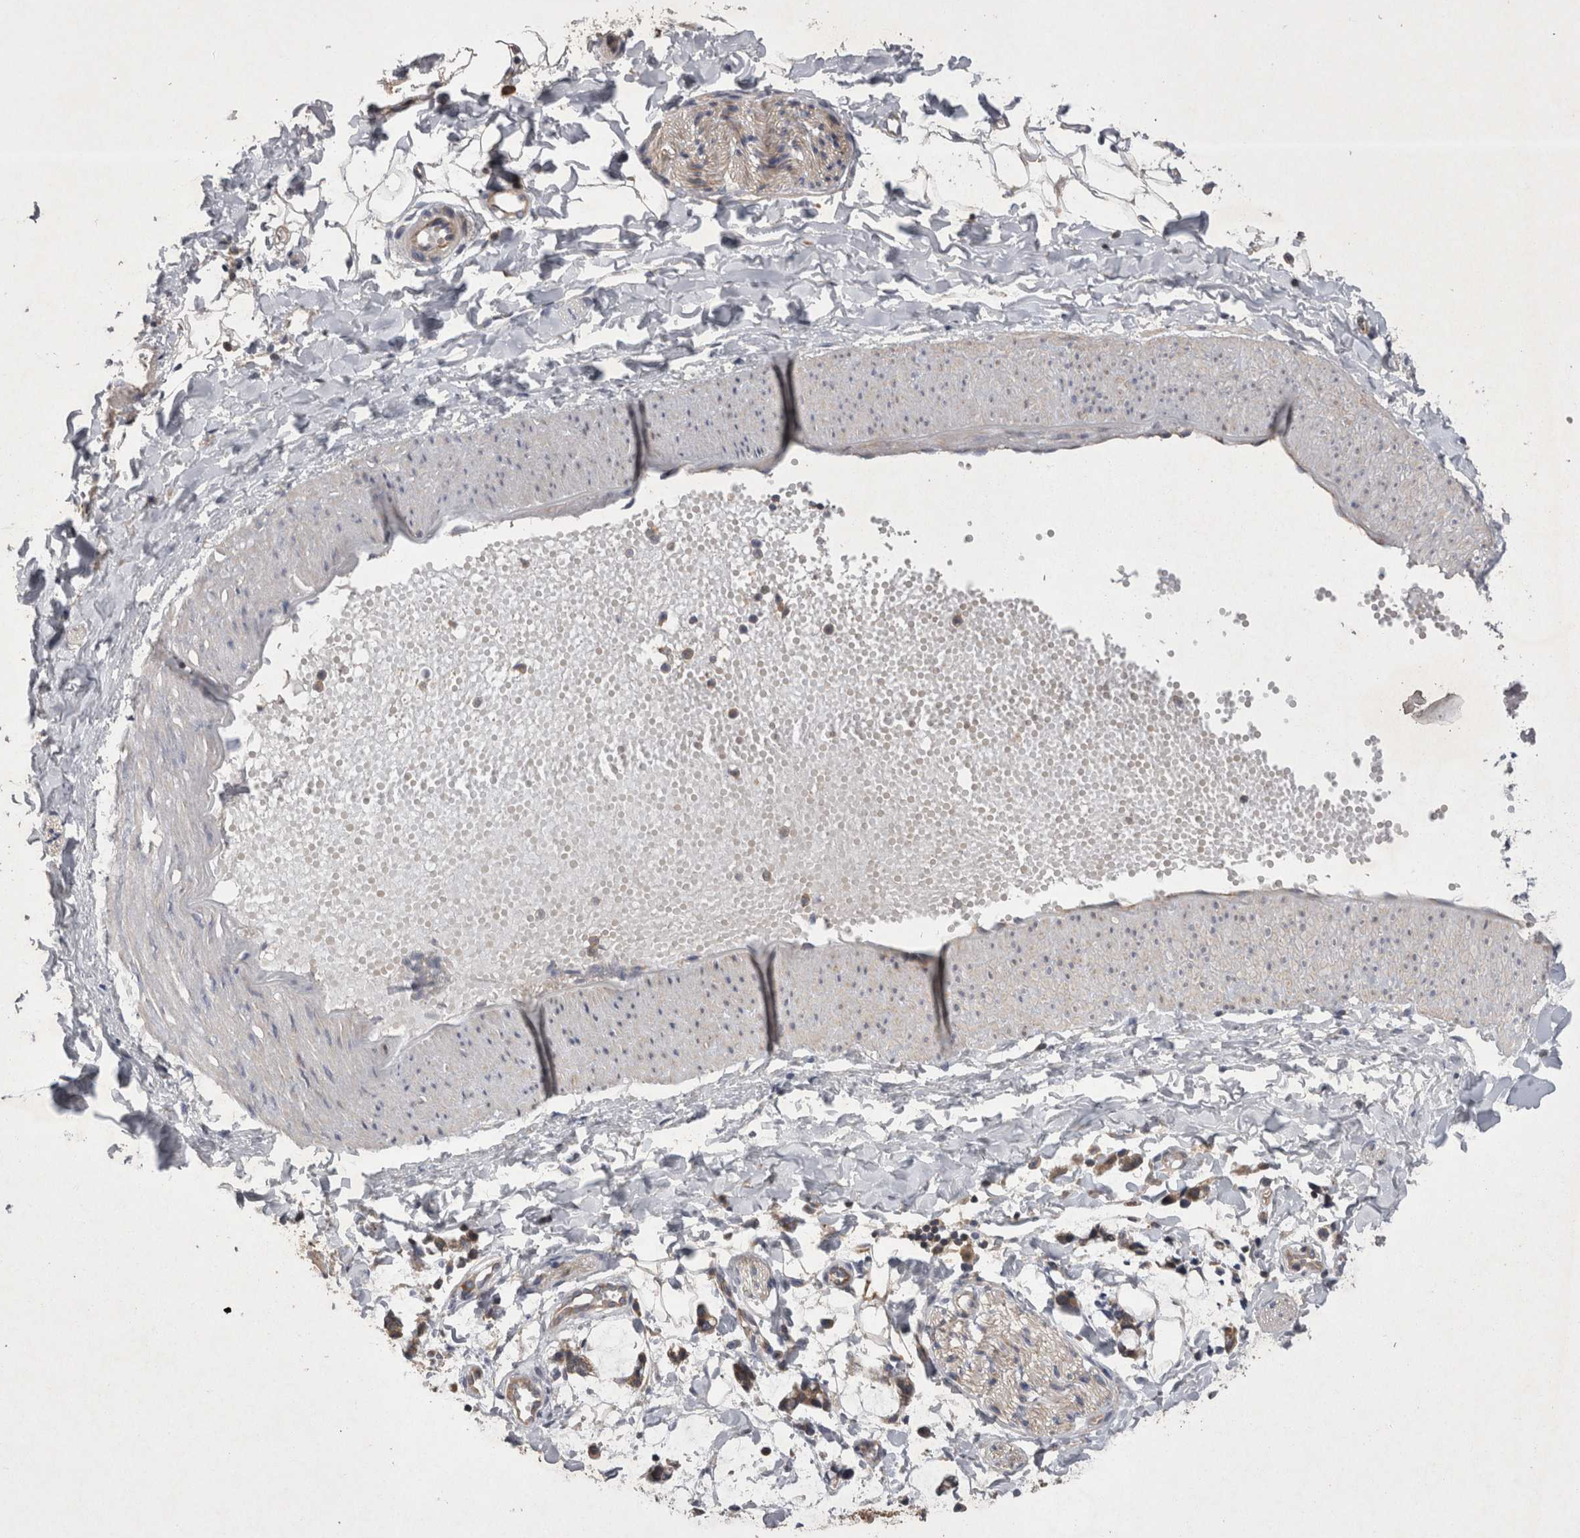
{"staining": {"intensity": "negative", "quantity": "none", "location": "none"}, "tissue": "adipose tissue", "cell_type": "Adipocytes", "image_type": "normal", "snomed": [{"axis": "morphology", "description": "Normal tissue, NOS"}, {"axis": "morphology", "description": "Adenocarcinoma, NOS"}, {"axis": "topography", "description": "Colon"}, {"axis": "topography", "description": "Peripheral nerve tissue"}], "caption": "A micrograph of adipose tissue stained for a protein reveals no brown staining in adipocytes. Nuclei are stained in blue.", "gene": "TSPOAP1", "patient": {"sex": "male", "age": 14}}